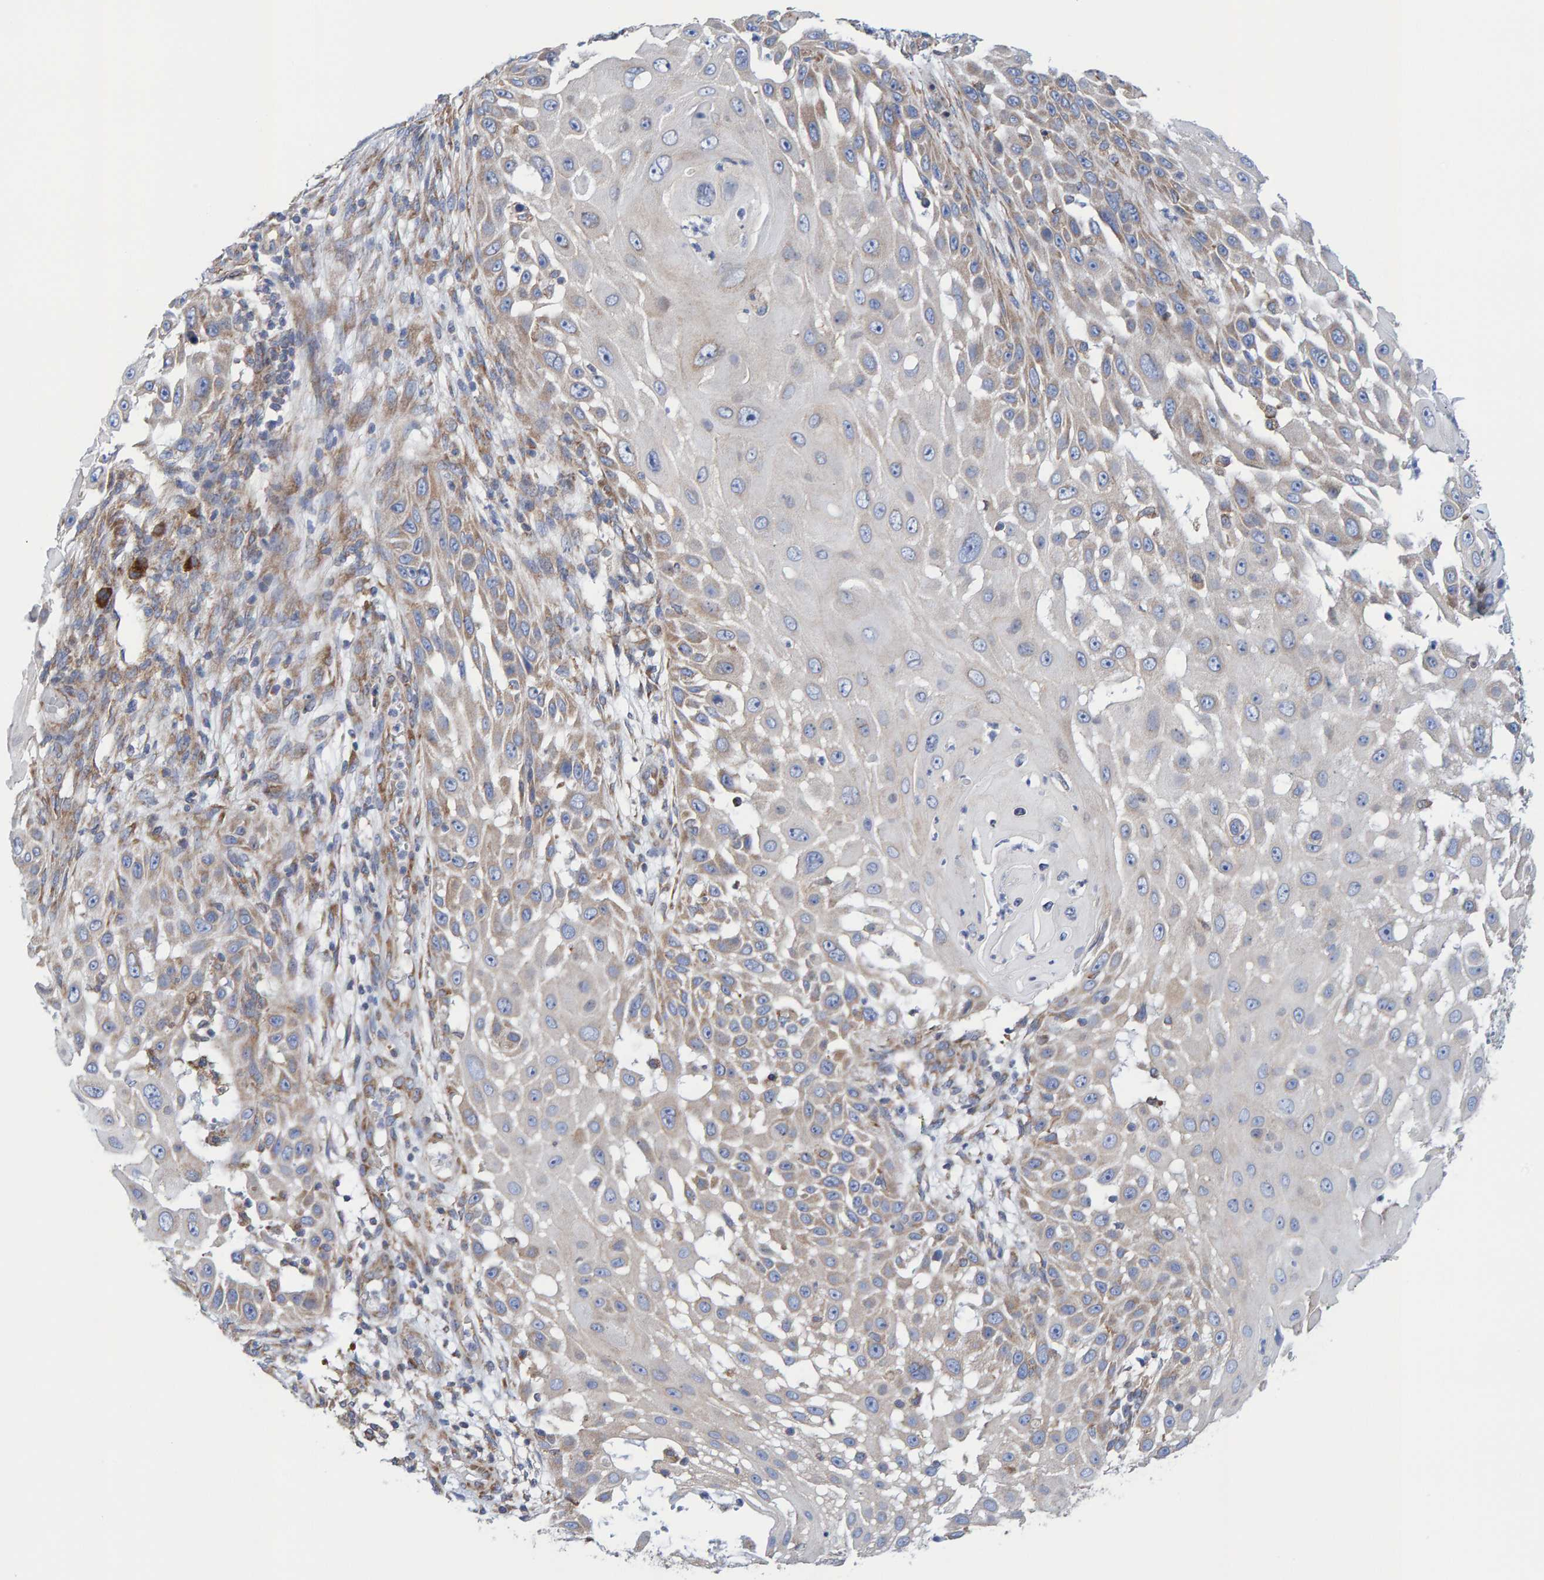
{"staining": {"intensity": "weak", "quantity": "<25%", "location": "cytoplasmic/membranous"}, "tissue": "skin cancer", "cell_type": "Tumor cells", "image_type": "cancer", "snomed": [{"axis": "morphology", "description": "Squamous cell carcinoma, NOS"}, {"axis": "topography", "description": "Skin"}], "caption": "DAB (3,3'-diaminobenzidine) immunohistochemical staining of skin cancer (squamous cell carcinoma) shows no significant staining in tumor cells. Nuclei are stained in blue.", "gene": "CDK5RAP3", "patient": {"sex": "female", "age": 44}}